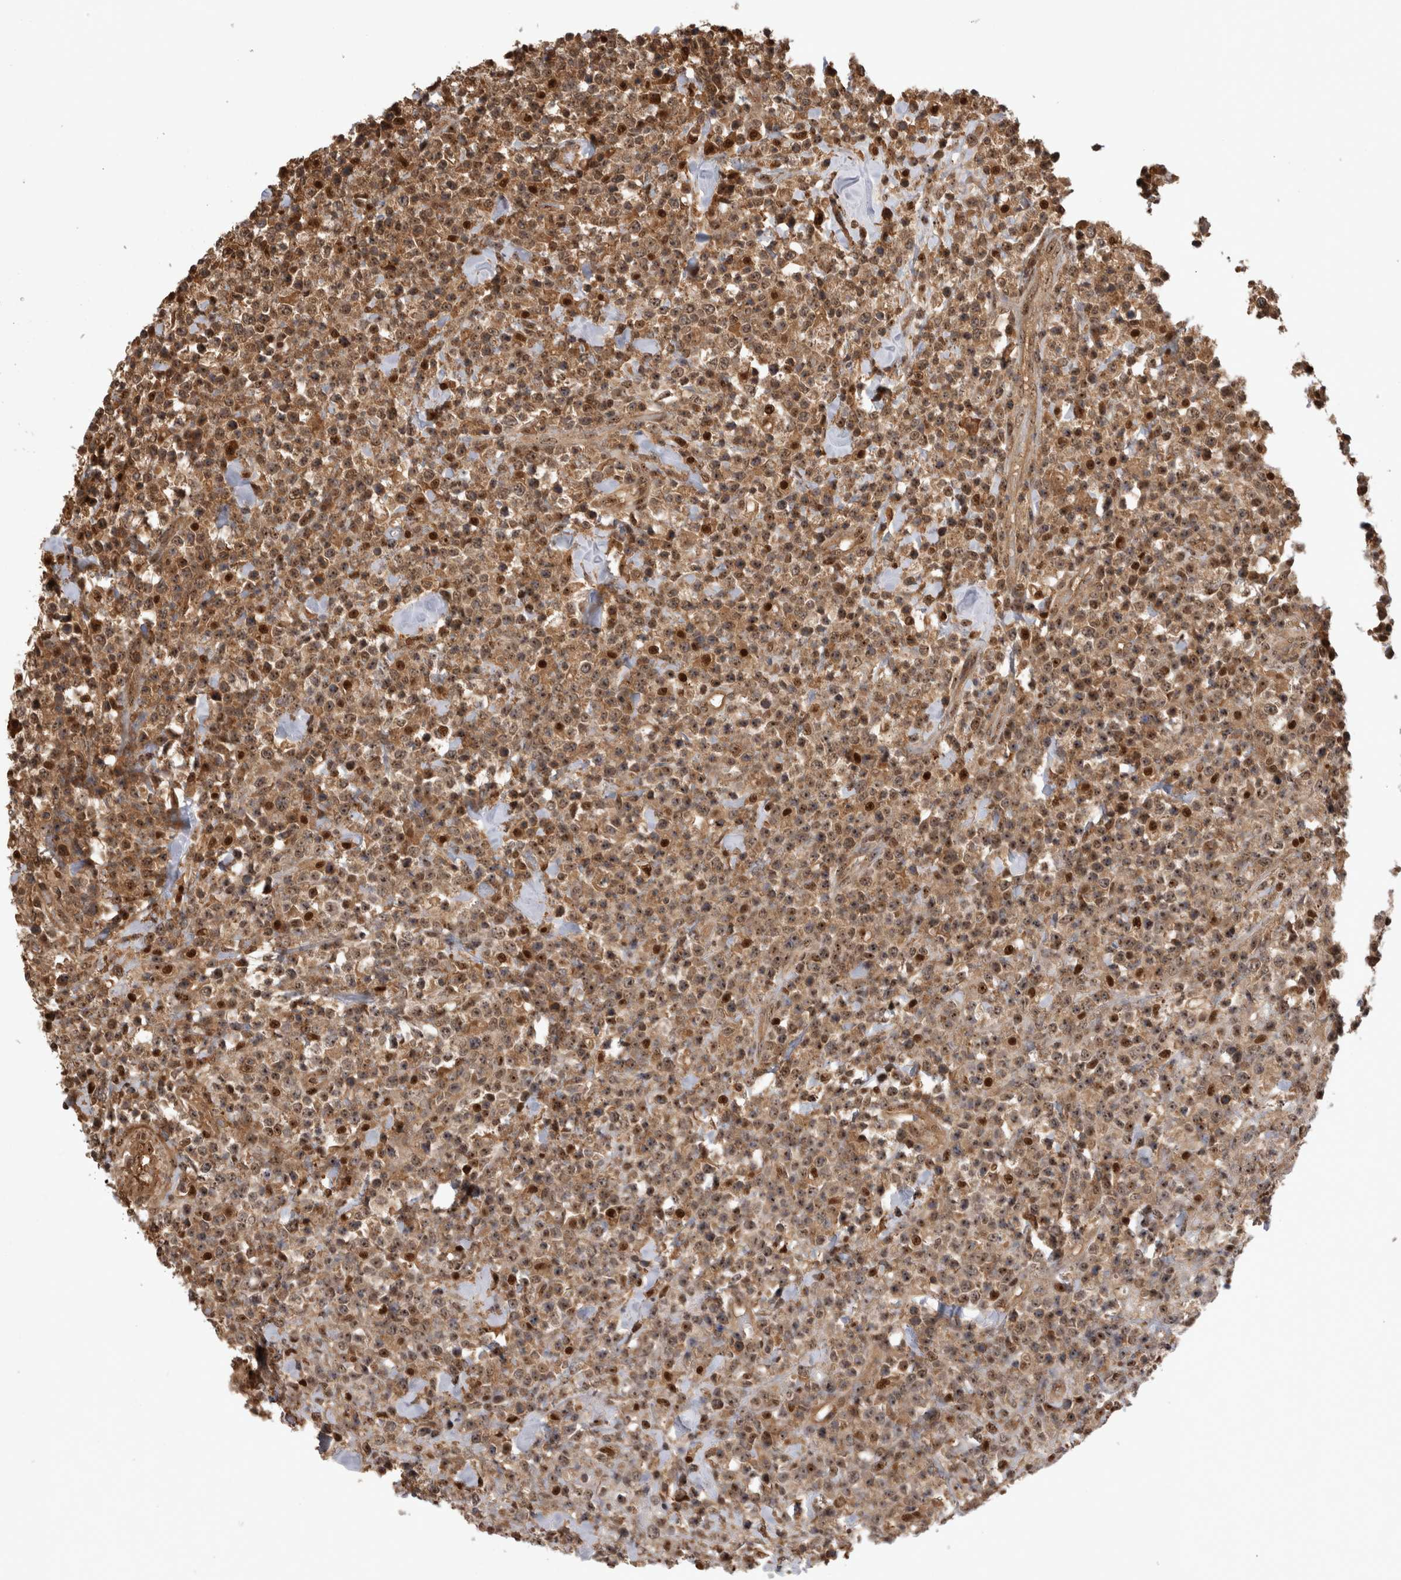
{"staining": {"intensity": "moderate", "quantity": ">75%", "location": "cytoplasmic/membranous,nuclear"}, "tissue": "lymphoma", "cell_type": "Tumor cells", "image_type": "cancer", "snomed": [{"axis": "morphology", "description": "Malignant lymphoma, non-Hodgkin's type, High grade"}, {"axis": "topography", "description": "Colon"}], "caption": "Protein staining of lymphoma tissue demonstrates moderate cytoplasmic/membranous and nuclear positivity in approximately >75% of tumor cells.", "gene": "TDRD7", "patient": {"sex": "female", "age": 53}}